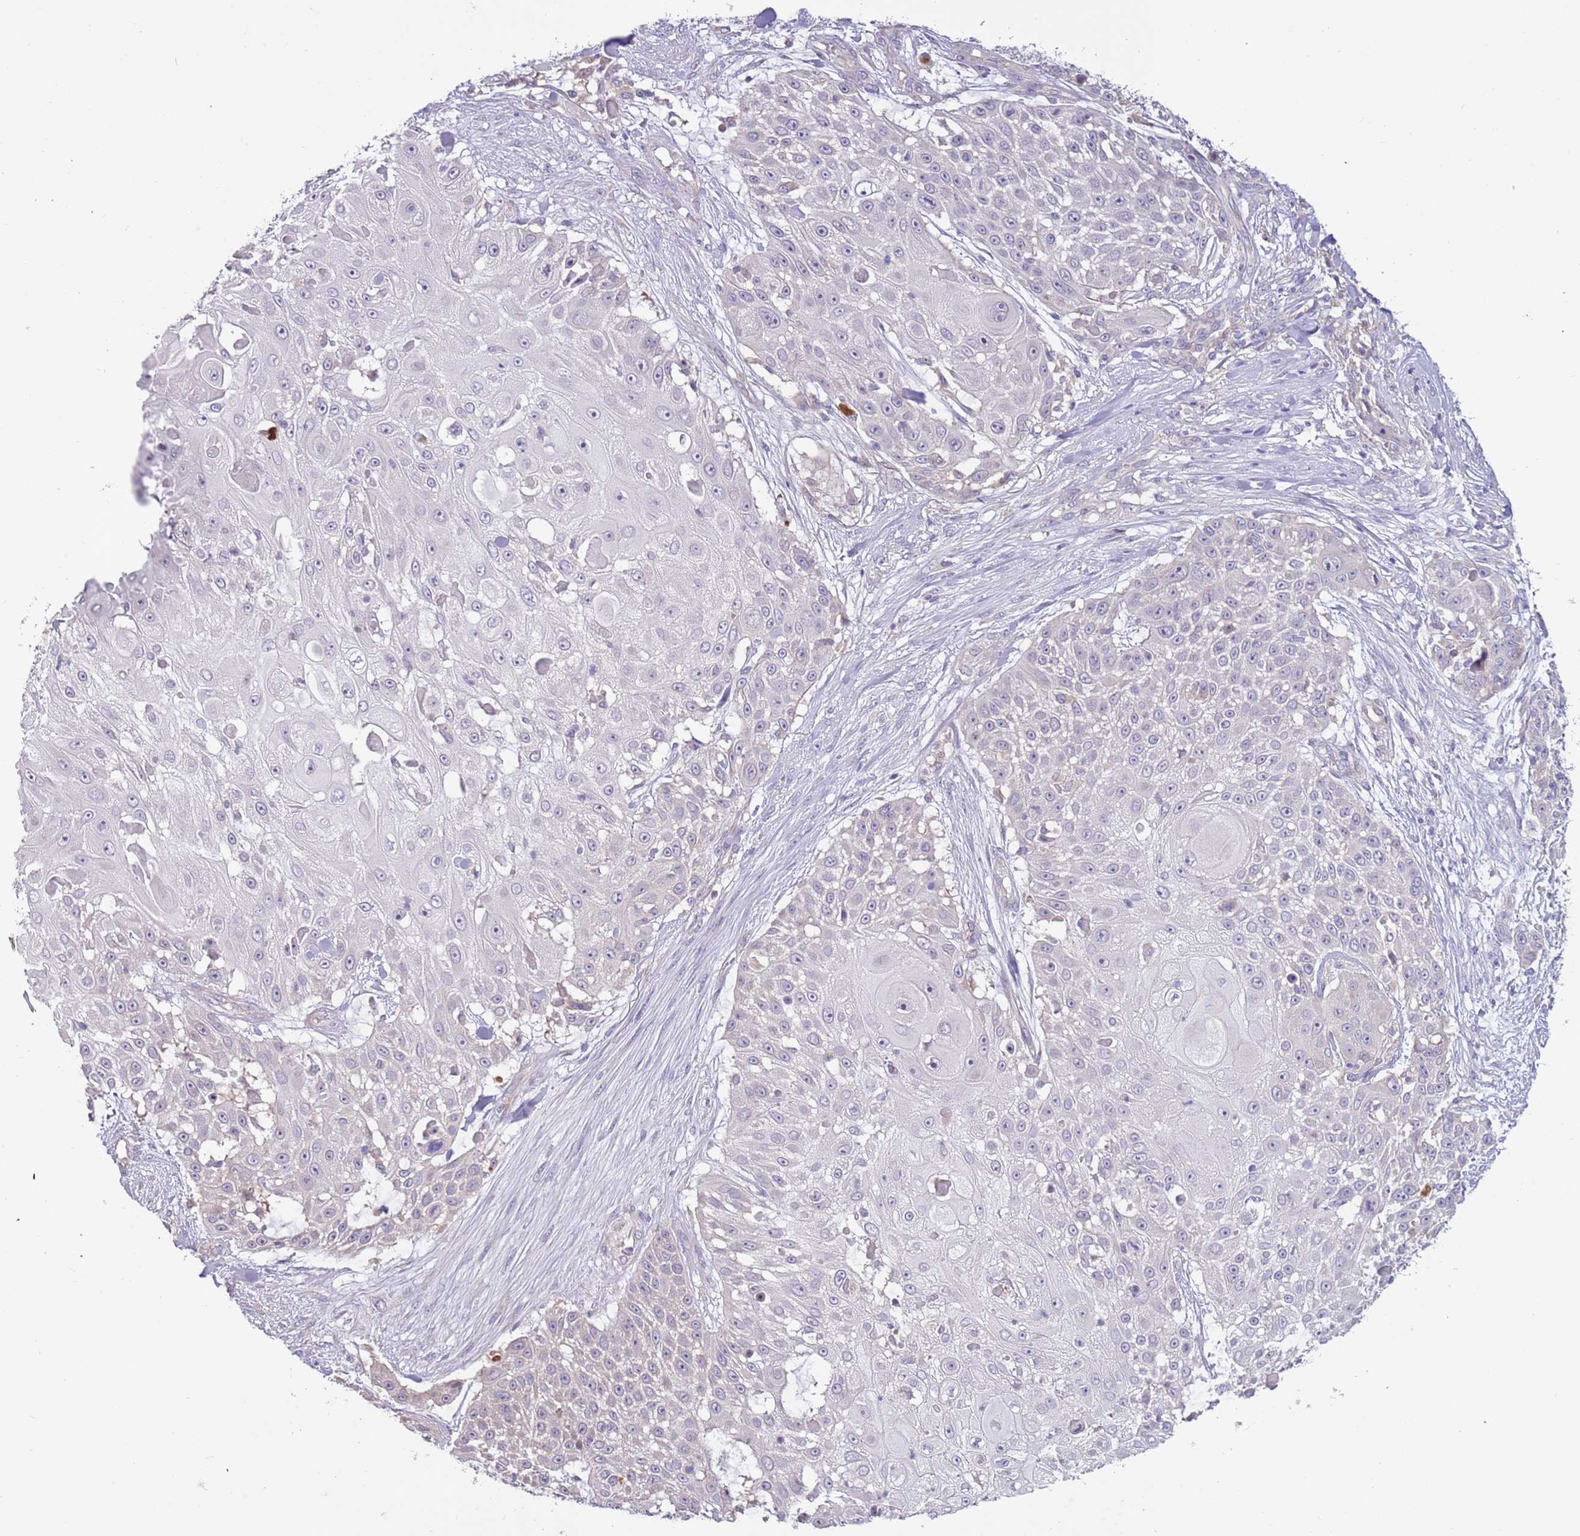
{"staining": {"intensity": "negative", "quantity": "none", "location": "none"}, "tissue": "skin cancer", "cell_type": "Tumor cells", "image_type": "cancer", "snomed": [{"axis": "morphology", "description": "Squamous cell carcinoma, NOS"}, {"axis": "topography", "description": "Skin"}], "caption": "Skin cancer (squamous cell carcinoma) was stained to show a protein in brown. There is no significant staining in tumor cells.", "gene": "CABYR", "patient": {"sex": "female", "age": 86}}